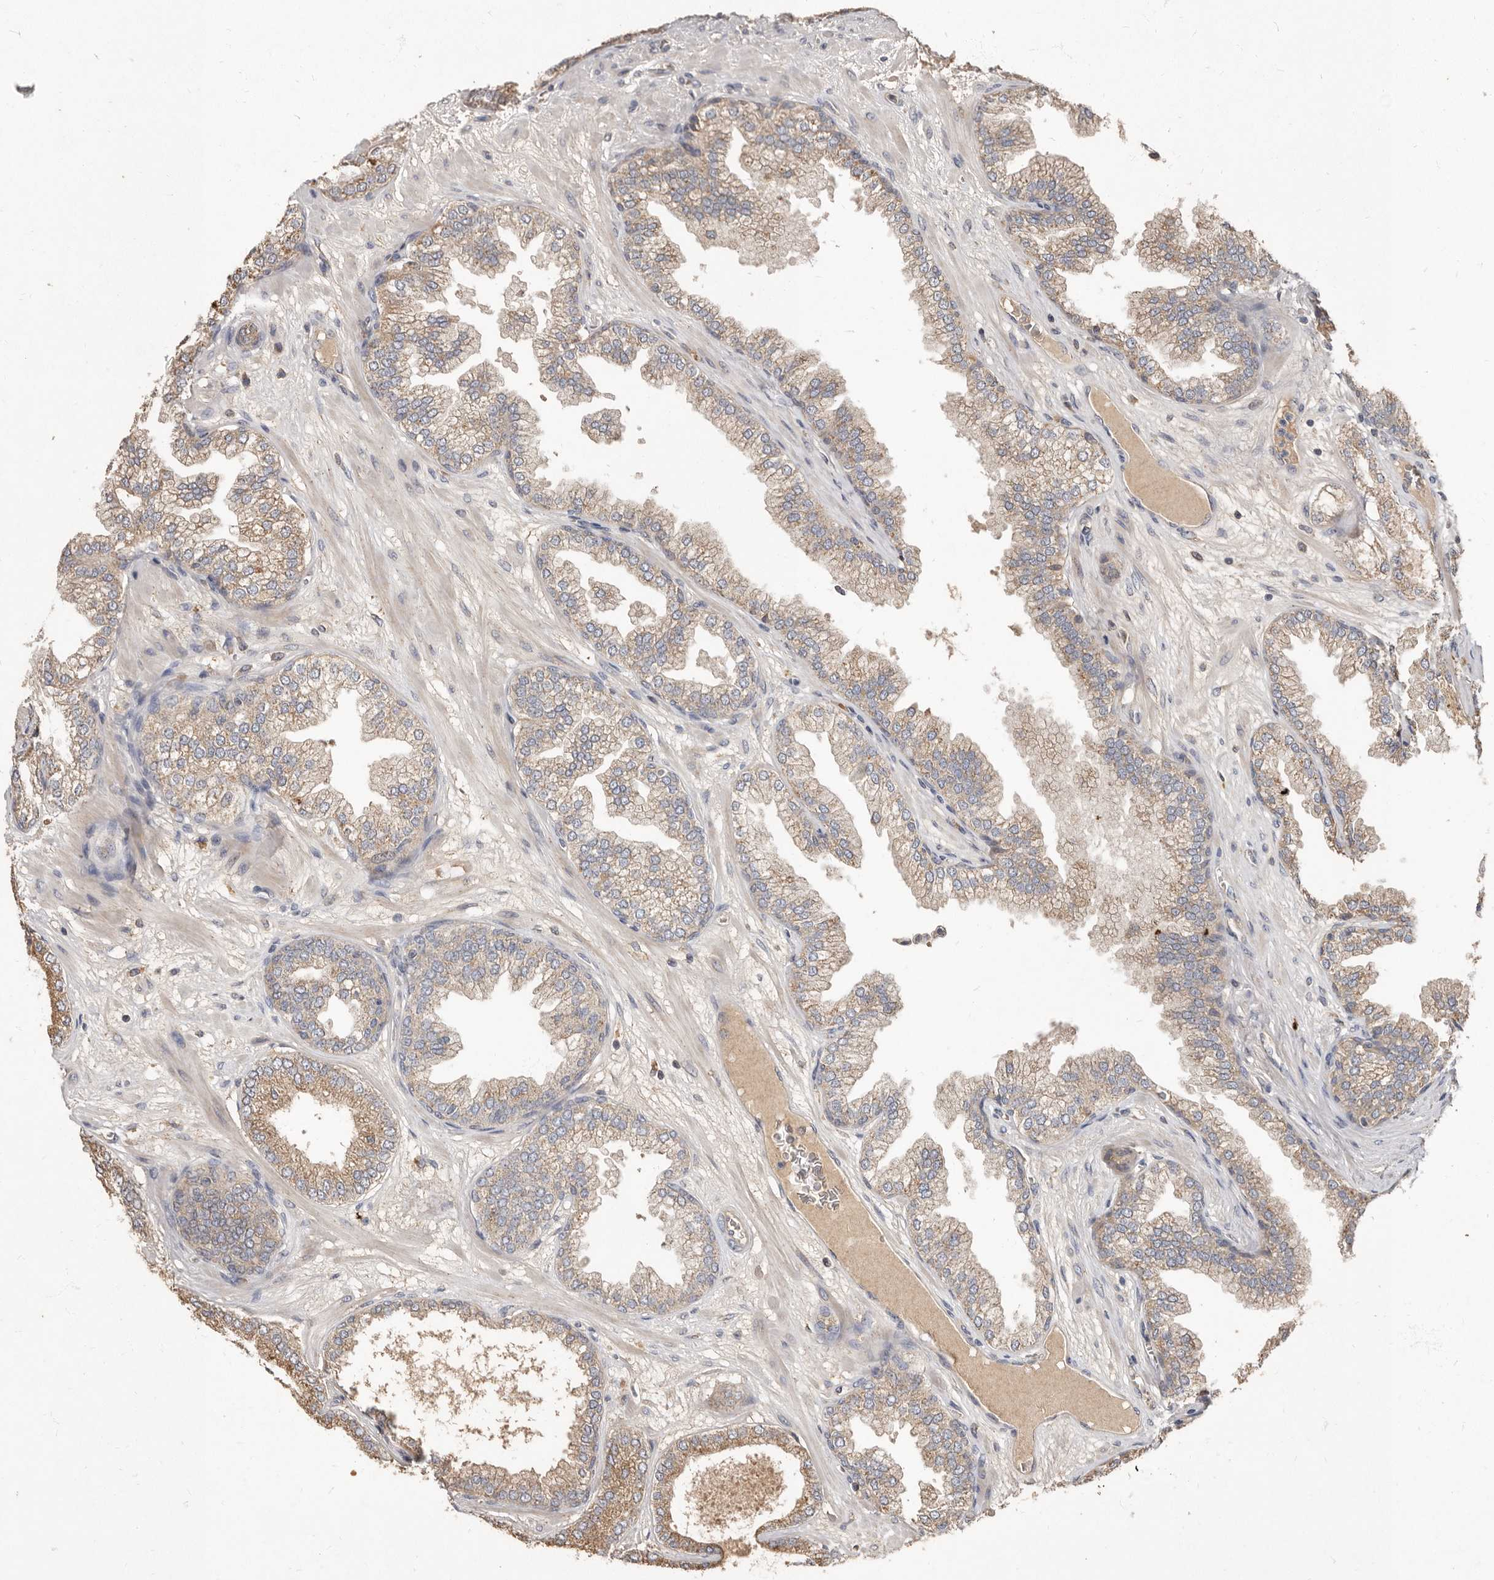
{"staining": {"intensity": "moderate", "quantity": ">75%", "location": "cytoplasmic/membranous"}, "tissue": "prostate cancer", "cell_type": "Tumor cells", "image_type": "cancer", "snomed": [{"axis": "morphology", "description": "Adenocarcinoma, High grade"}, {"axis": "topography", "description": "Prostate"}], "caption": "A medium amount of moderate cytoplasmic/membranous expression is appreciated in about >75% of tumor cells in prostate adenocarcinoma (high-grade) tissue.", "gene": "KIF26B", "patient": {"sex": "male", "age": 58}}